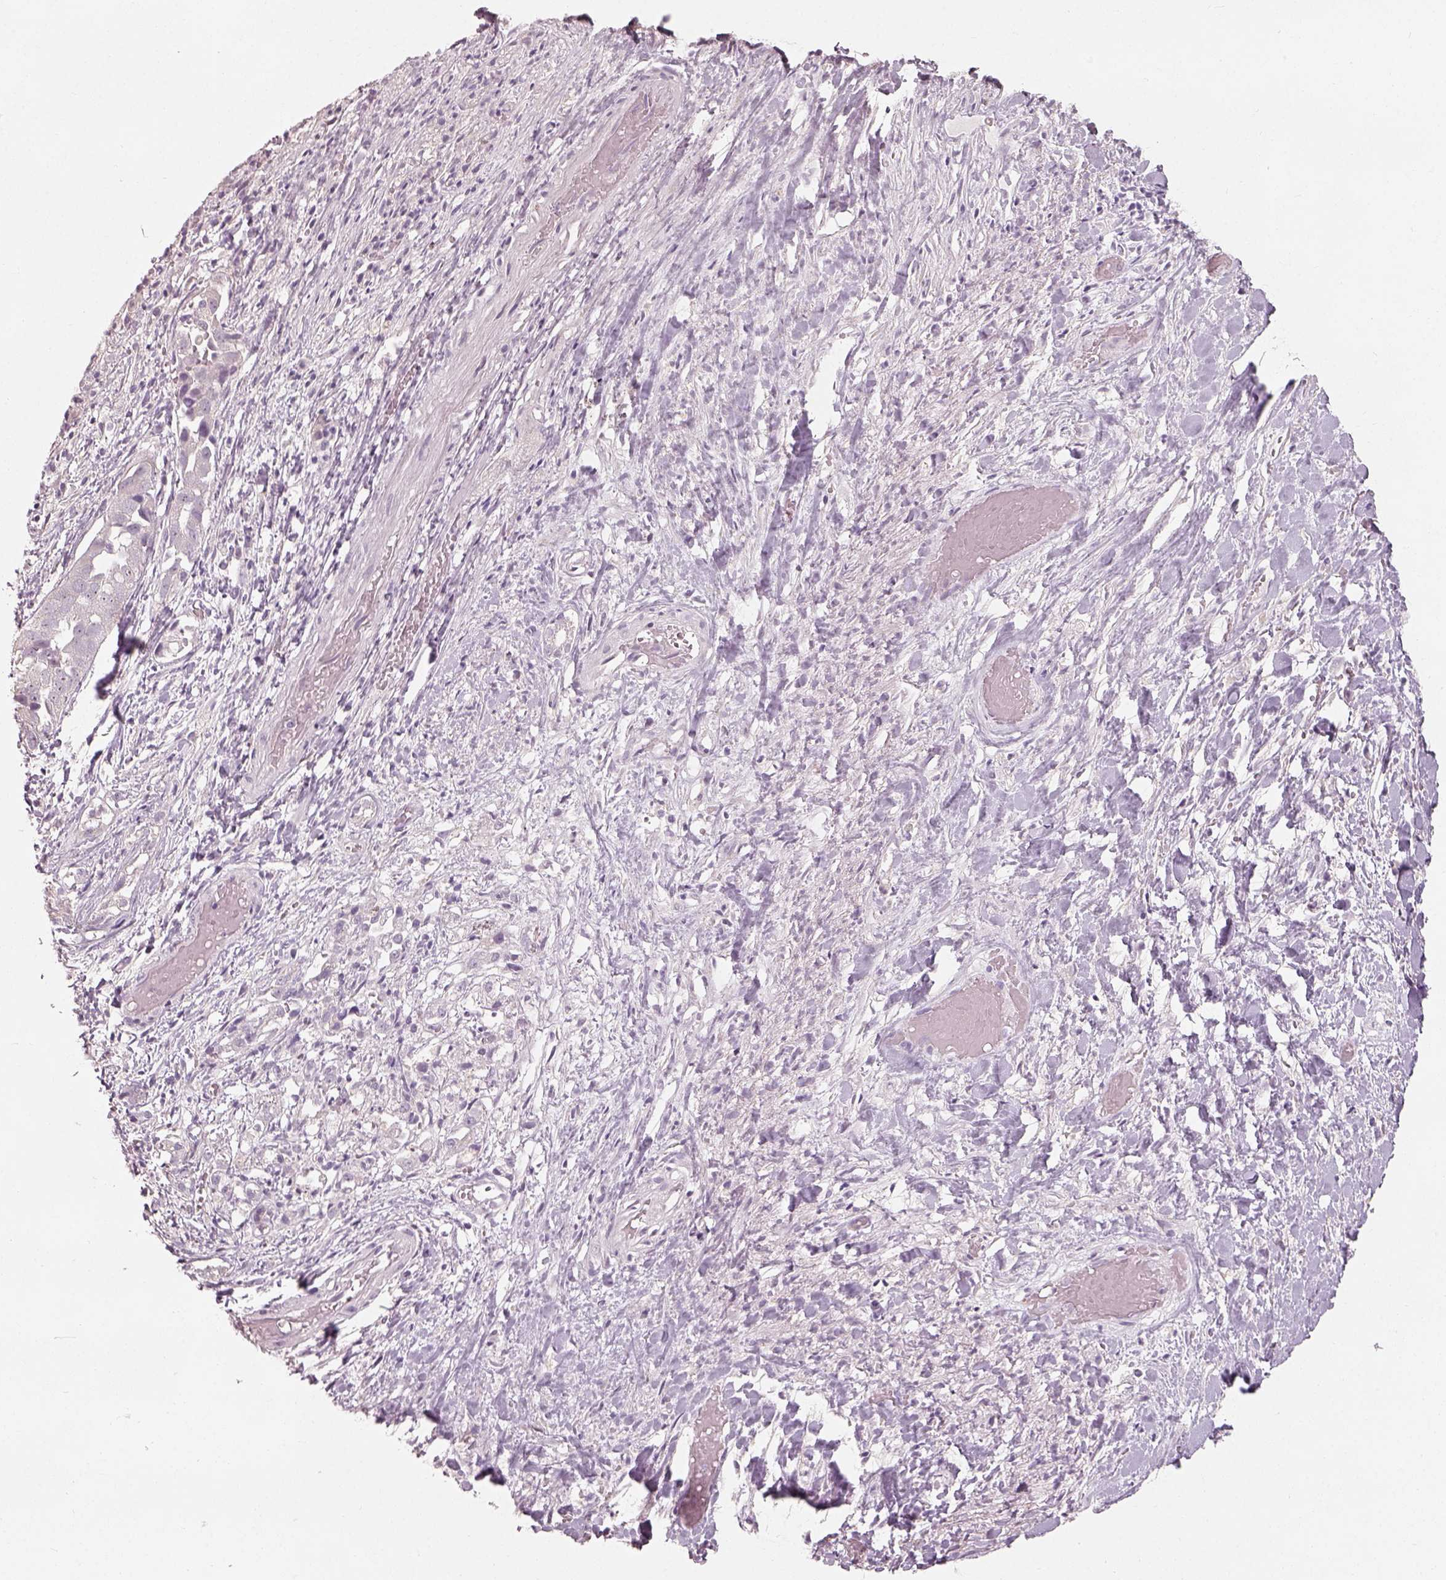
{"staining": {"intensity": "negative", "quantity": "none", "location": "none"}, "tissue": "liver cancer", "cell_type": "Tumor cells", "image_type": "cancer", "snomed": [{"axis": "morphology", "description": "Cholangiocarcinoma"}, {"axis": "topography", "description": "Liver"}], "caption": "Immunohistochemistry (IHC) image of neoplastic tissue: human liver cholangiocarcinoma stained with DAB (3,3'-diaminobenzidine) displays no significant protein positivity in tumor cells. The staining is performed using DAB brown chromogen with nuclei counter-stained in using hematoxylin.", "gene": "CDS1", "patient": {"sex": "female", "age": 52}}